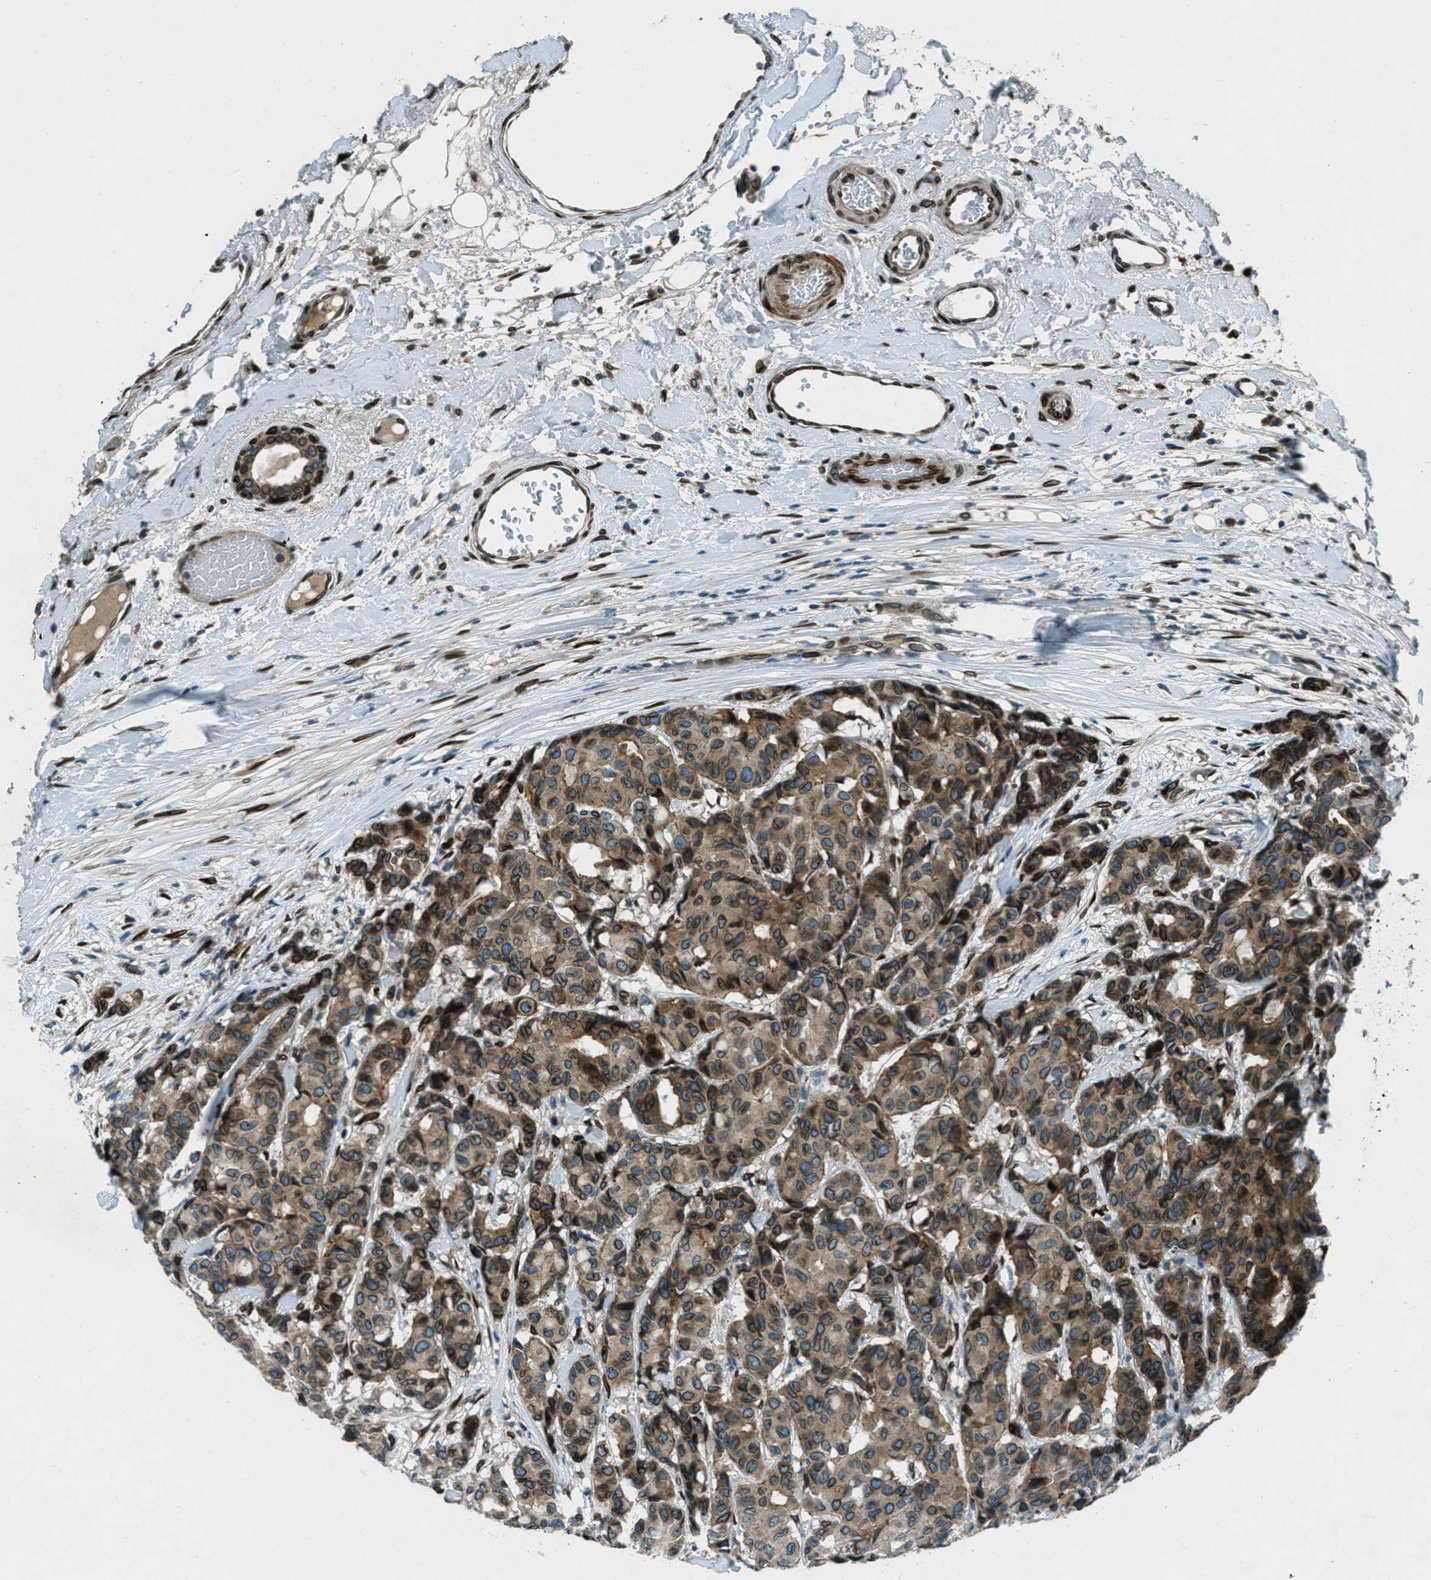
{"staining": {"intensity": "strong", "quantity": ">75%", "location": "cytoplasmic/membranous,nuclear"}, "tissue": "breast cancer", "cell_type": "Tumor cells", "image_type": "cancer", "snomed": [{"axis": "morphology", "description": "Duct carcinoma"}, {"axis": "topography", "description": "Breast"}], "caption": "The histopathology image shows staining of breast intraductal carcinoma, revealing strong cytoplasmic/membranous and nuclear protein expression (brown color) within tumor cells.", "gene": "LEMD2", "patient": {"sex": "female", "age": 87}}